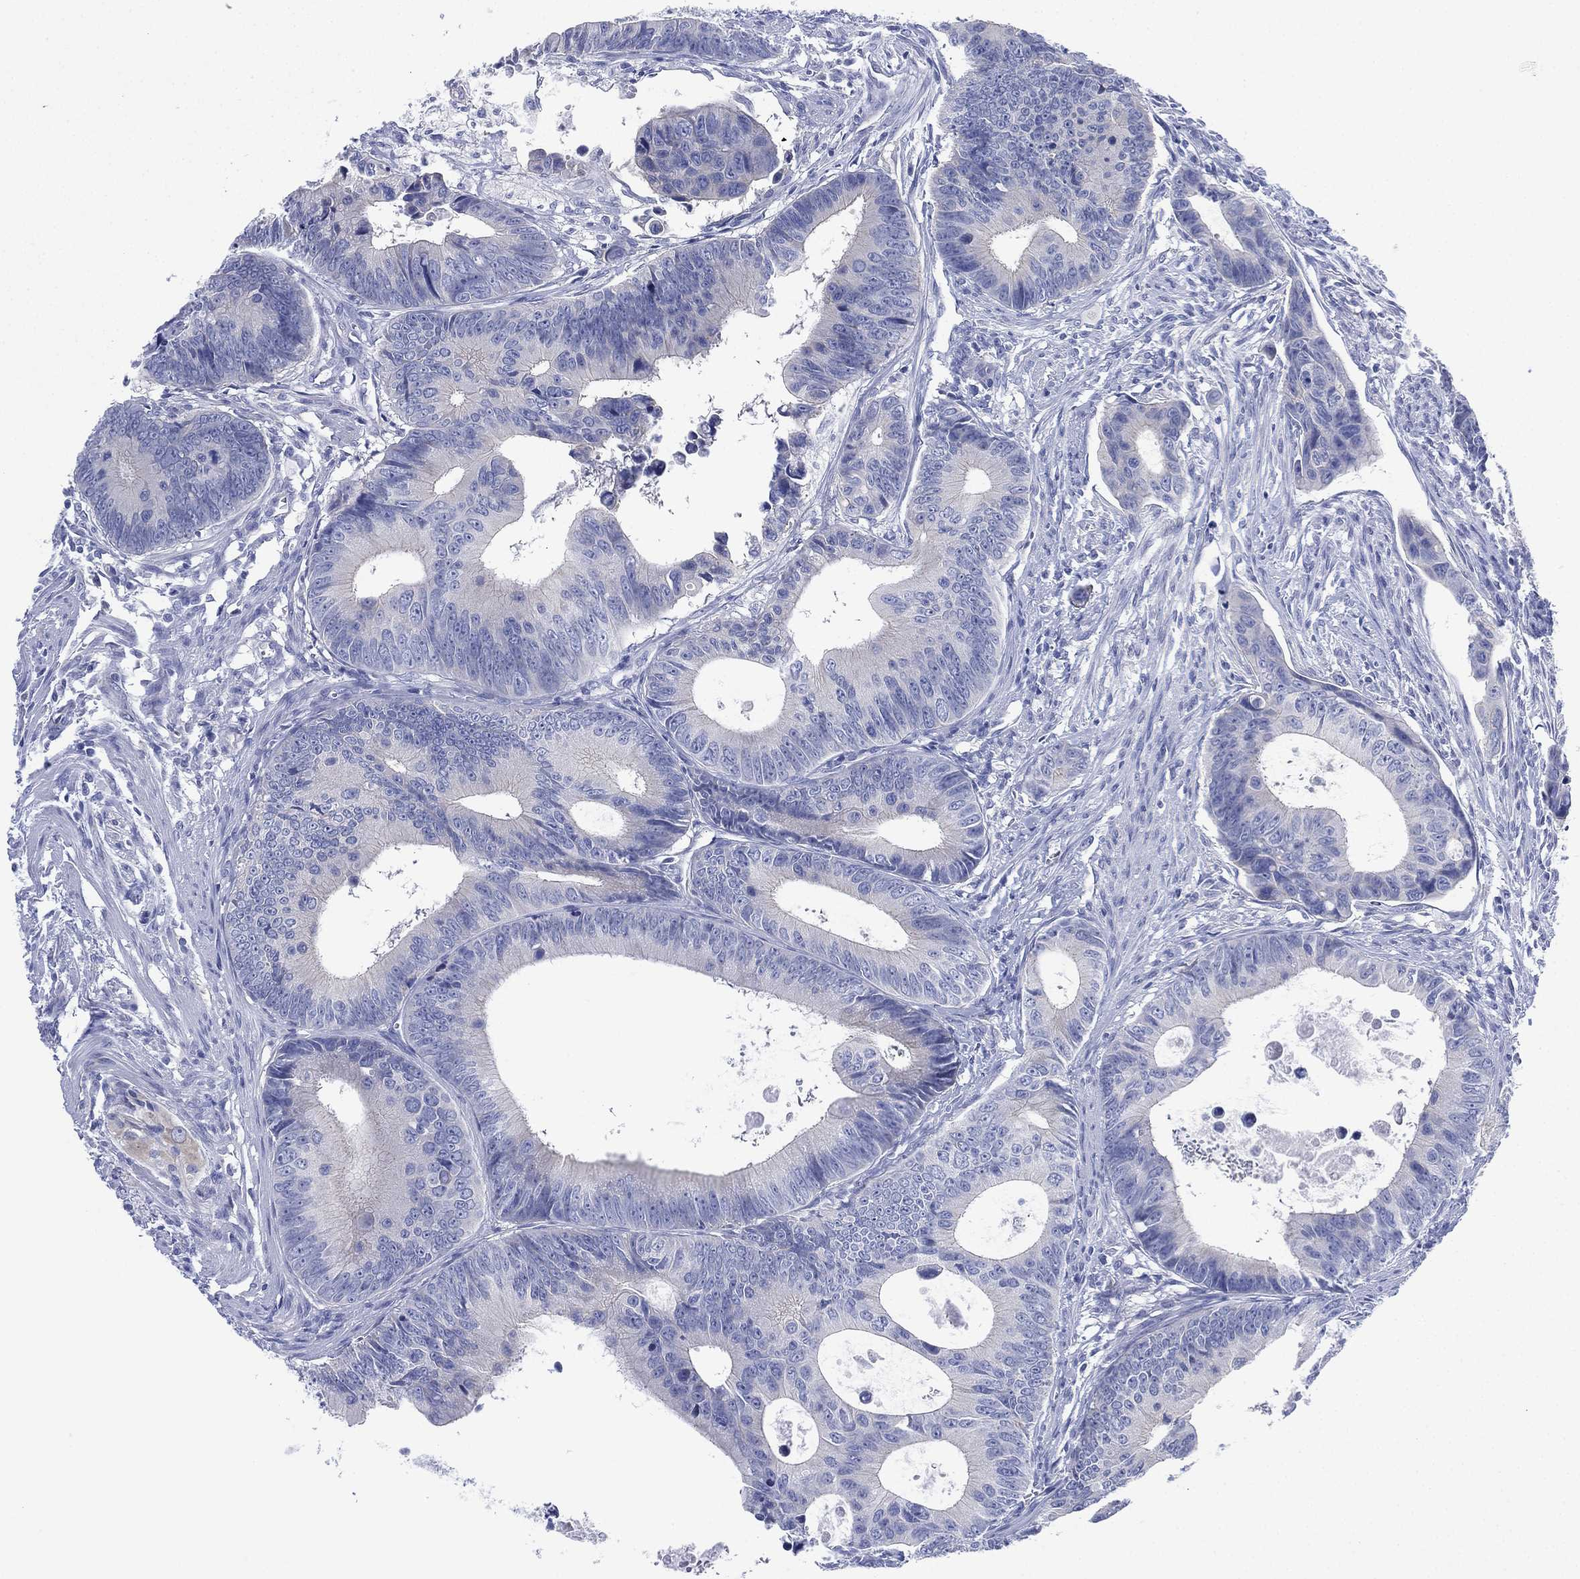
{"staining": {"intensity": "negative", "quantity": "none", "location": "none"}, "tissue": "colorectal cancer", "cell_type": "Tumor cells", "image_type": "cancer", "snomed": [{"axis": "morphology", "description": "Adenocarcinoma, NOS"}, {"axis": "topography", "description": "Colon"}], "caption": "IHC micrograph of human colorectal cancer (adenocarcinoma) stained for a protein (brown), which demonstrates no staining in tumor cells. The staining was performed using DAB (3,3'-diaminobenzidine) to visualize the protein expression in brown, while the nuclei were stained in blue with hematoxylin (Magnification: 20x).", "gene": "CHRNA3", "patient": {"sex": "female", "age": 87}}